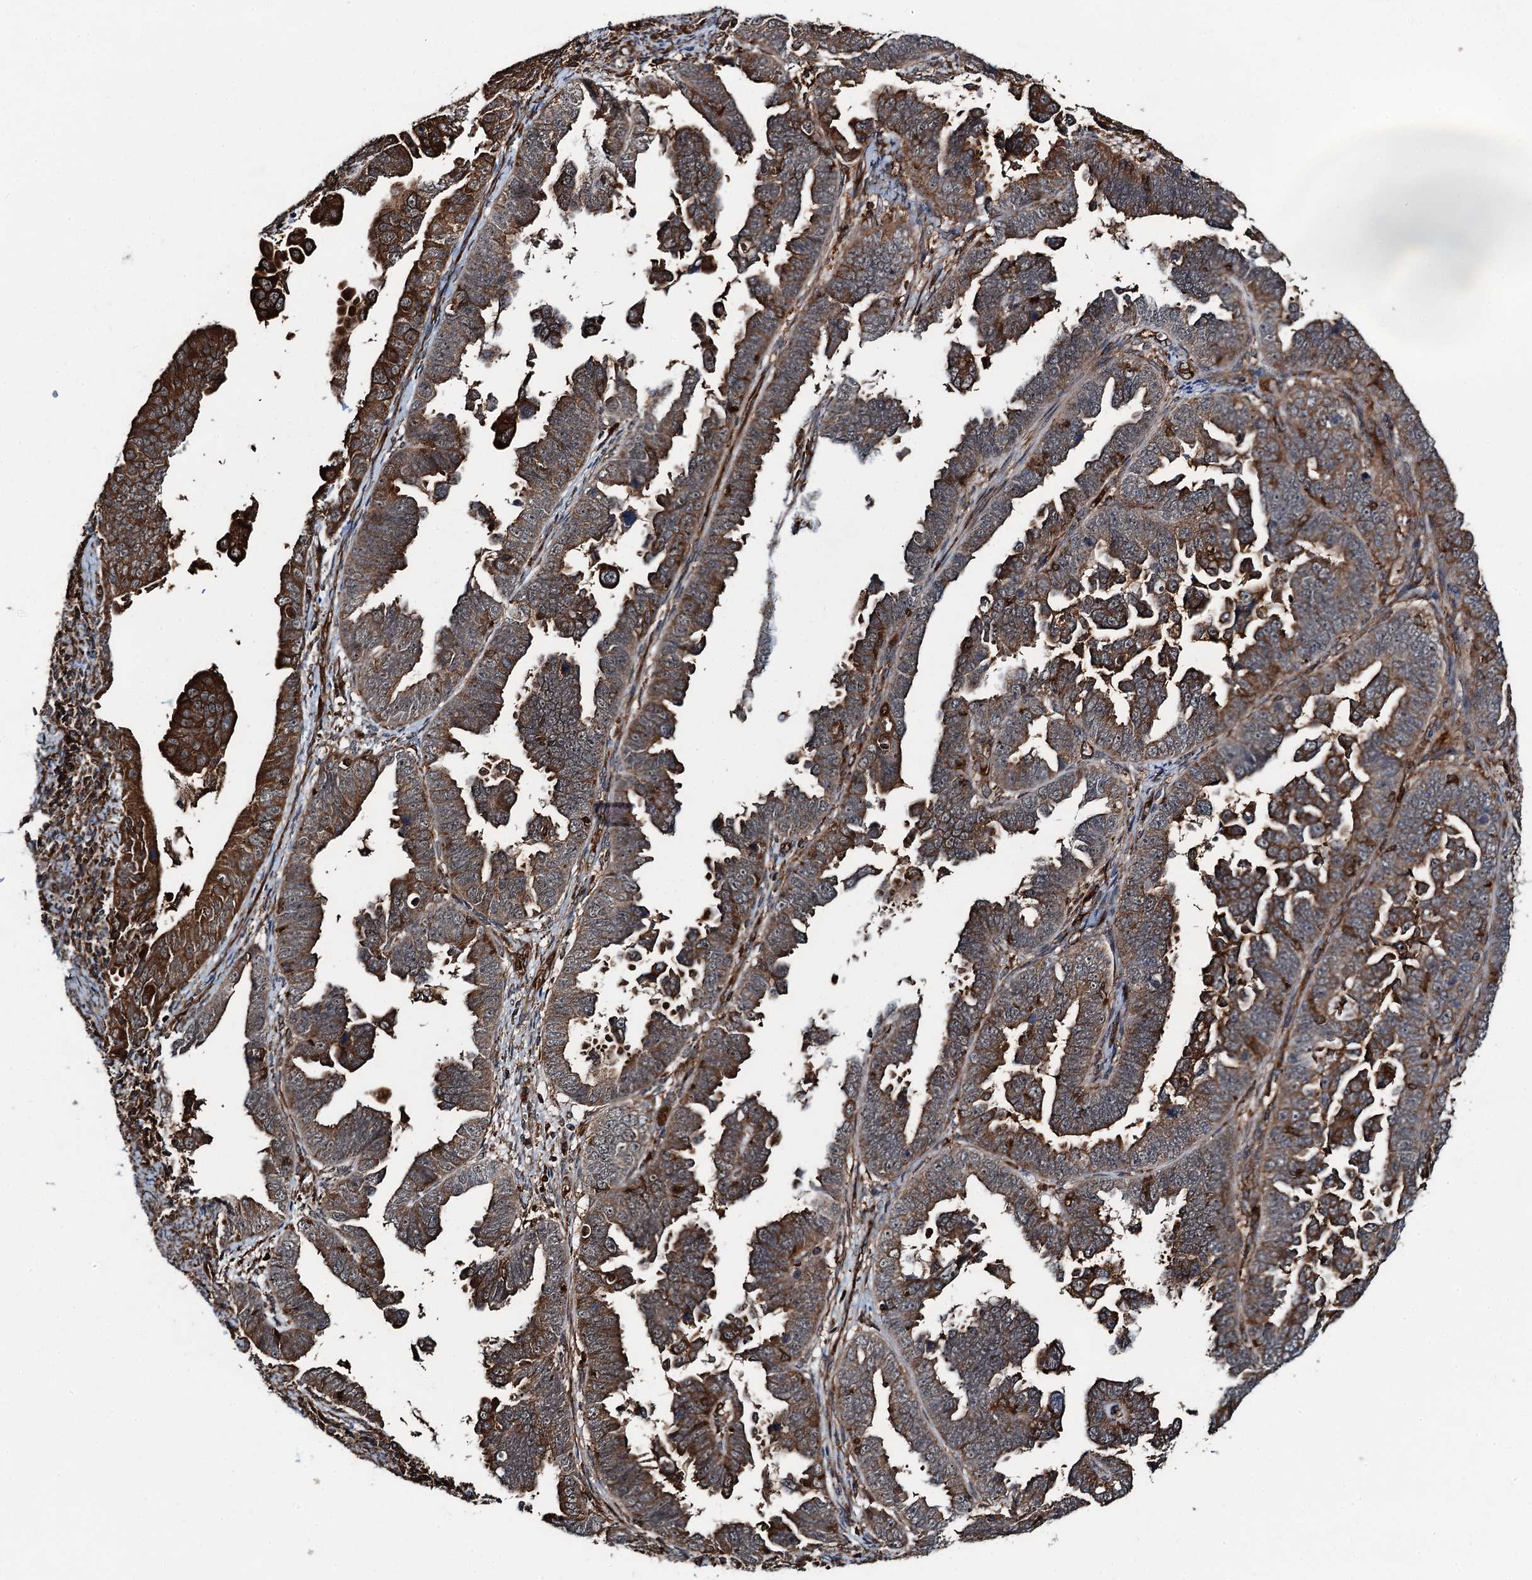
{"staining": {"intensity": "moderate", "quantity": ">75%", "location": "cytoplasmic/membranous"}, "tissue": "endometrial cancer", "cell_type": "Tumor cells", "image_type": "cancer", "snomed": [{"axis": "morphology", "description": "Adenocarcinoma, NOS"}, {"axis": "topography", "description": "Endometrium"}], "caption": "Immunohistochemistry (DAB (3,3'-diaminobenzidine)) staining of adenocarcinoma (endometrial) reveals moderate cytoplasmic/membranous protein staining in about >75% of tumor cells.", "gene": "WHAMM", "patient": {"sex": "female", "age": 75}}